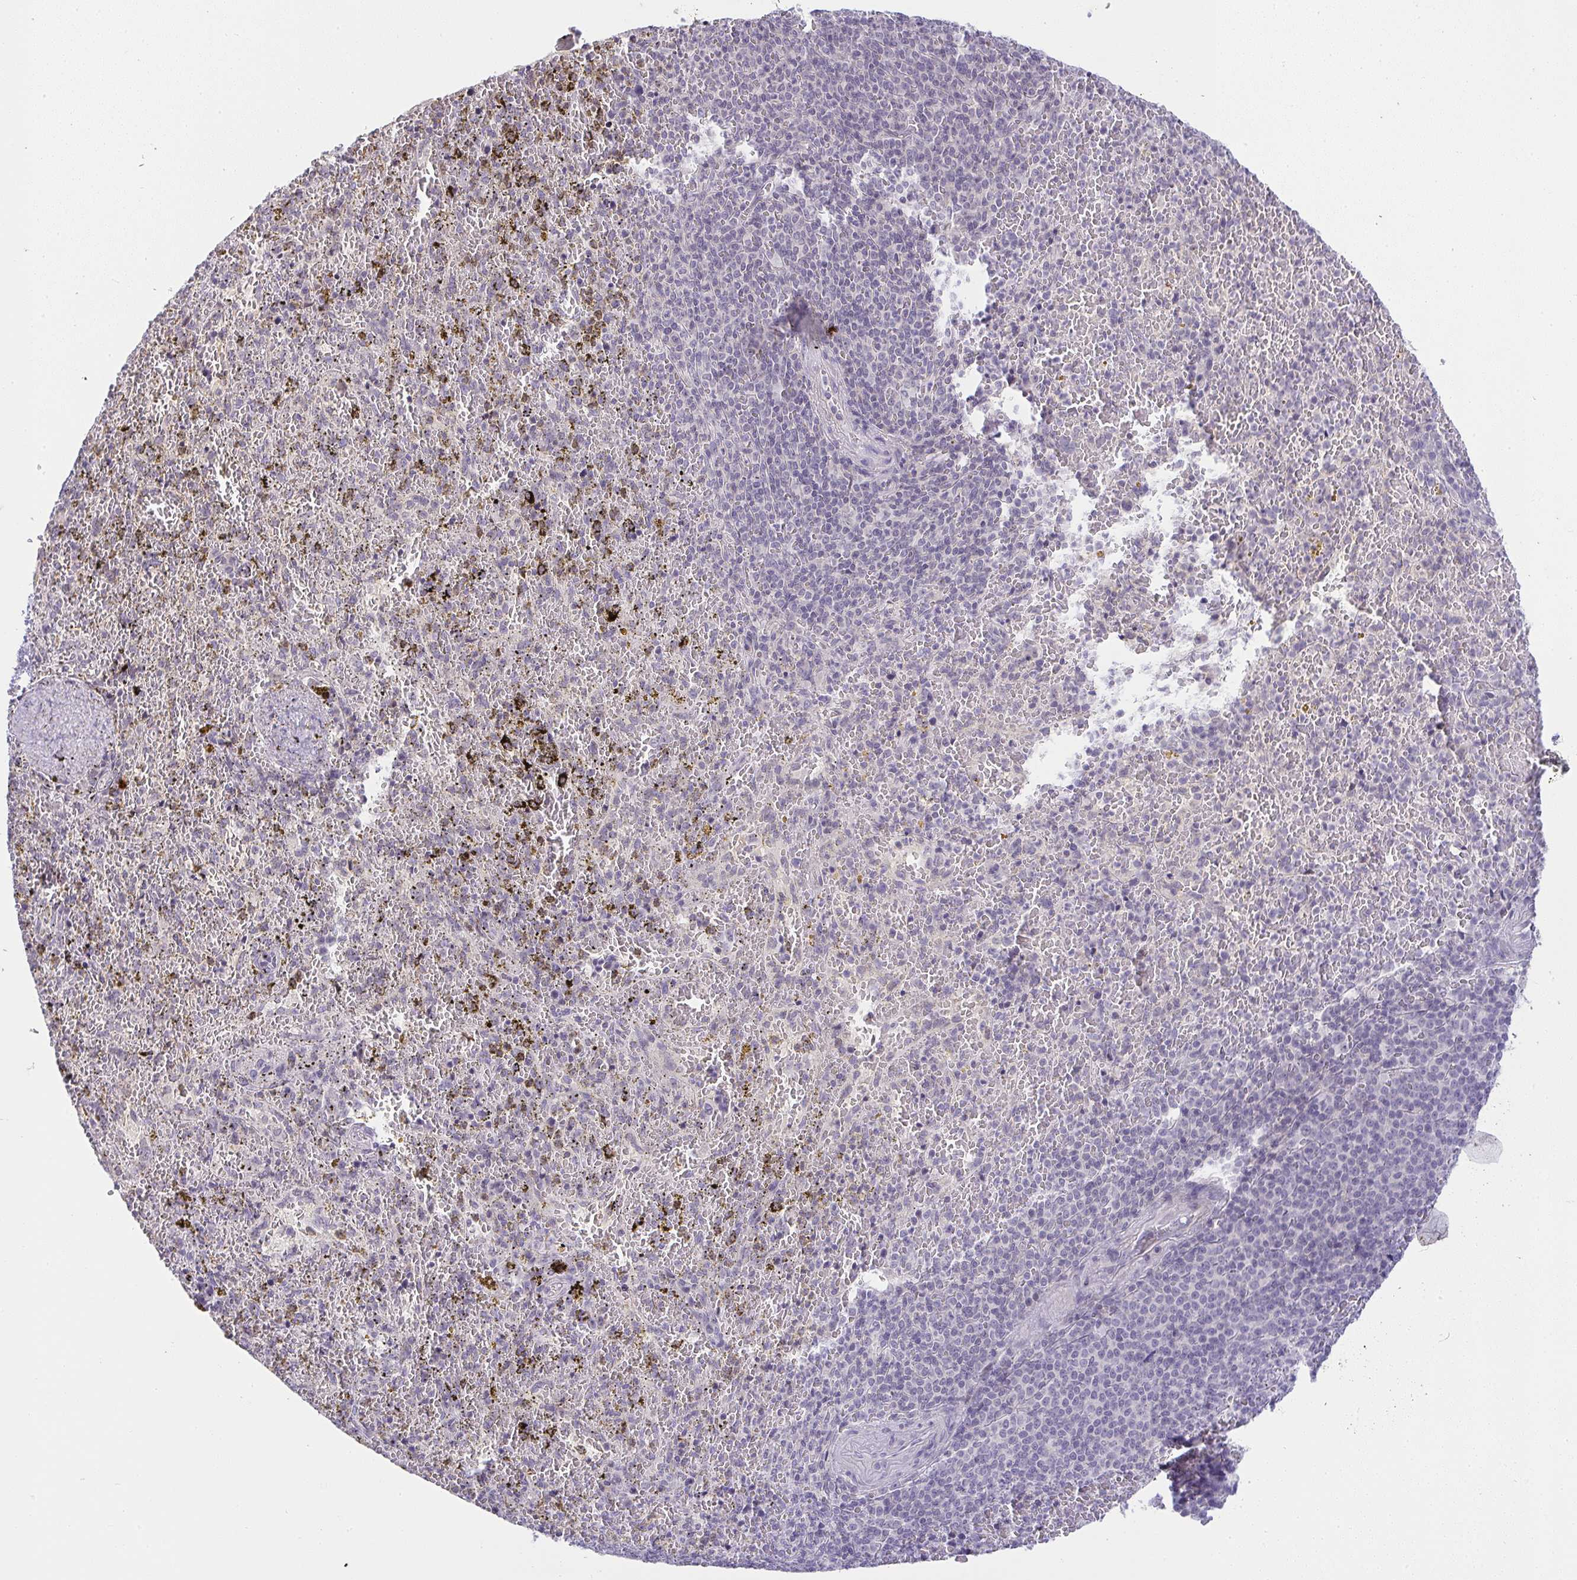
{"staining": {"intensity": "negative", "quantity": "none", "location": "none"}, "tissue": "spleen", "cell_type": "Cells in red pulp", "image_type": "normal", "snomed": [{"axis": "morphology", "description": "Normal tissue, NOS"}, {"axis": "topography", "description": "Spleen"}], "caption": "This is an IHC histopathology image of unremarkable human spleen. There is no staining in cells in red pulp.", "gene": "CACNA1S", "patient": {"sex": "female", "age": 50}}